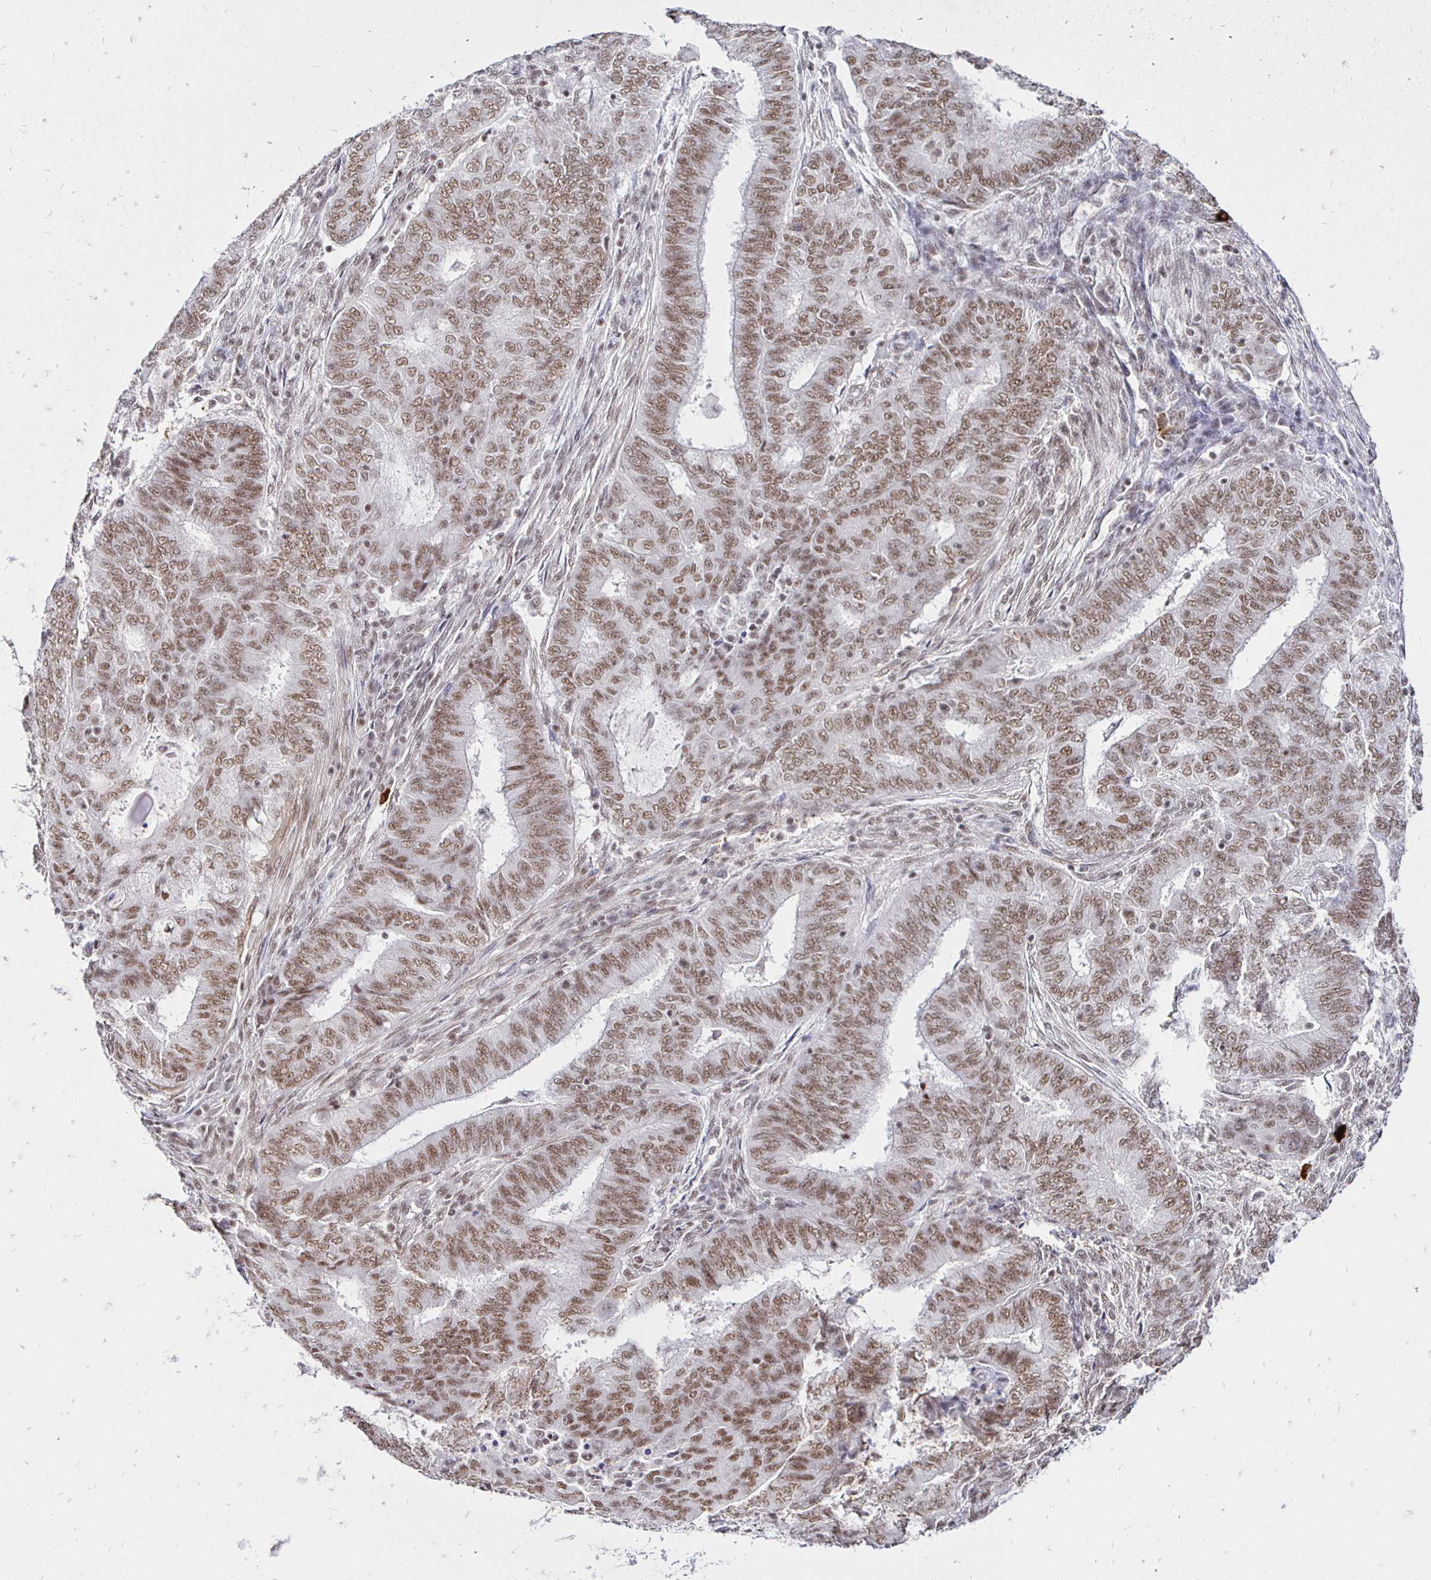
{"staining": {"intensity": "moderate", "quantity": ">75%", "location": "nuclear"}, "tissue": "endometrial cancer", "cell_type": "Tumor cells", "image_type": "cancer", "snomed": [{"axis": "morphology", "description": "Adenocarcinoma, NOS"}, {"axis": "topography", "description": "Endometrium"}], "caption": "Tumor cells demonstrate medium levels of moderate nuclear expression in about >75% of cells in human endometrial cancer.", "gene": "SIN3A", "patient": {"sex": "female", "age": 62}}